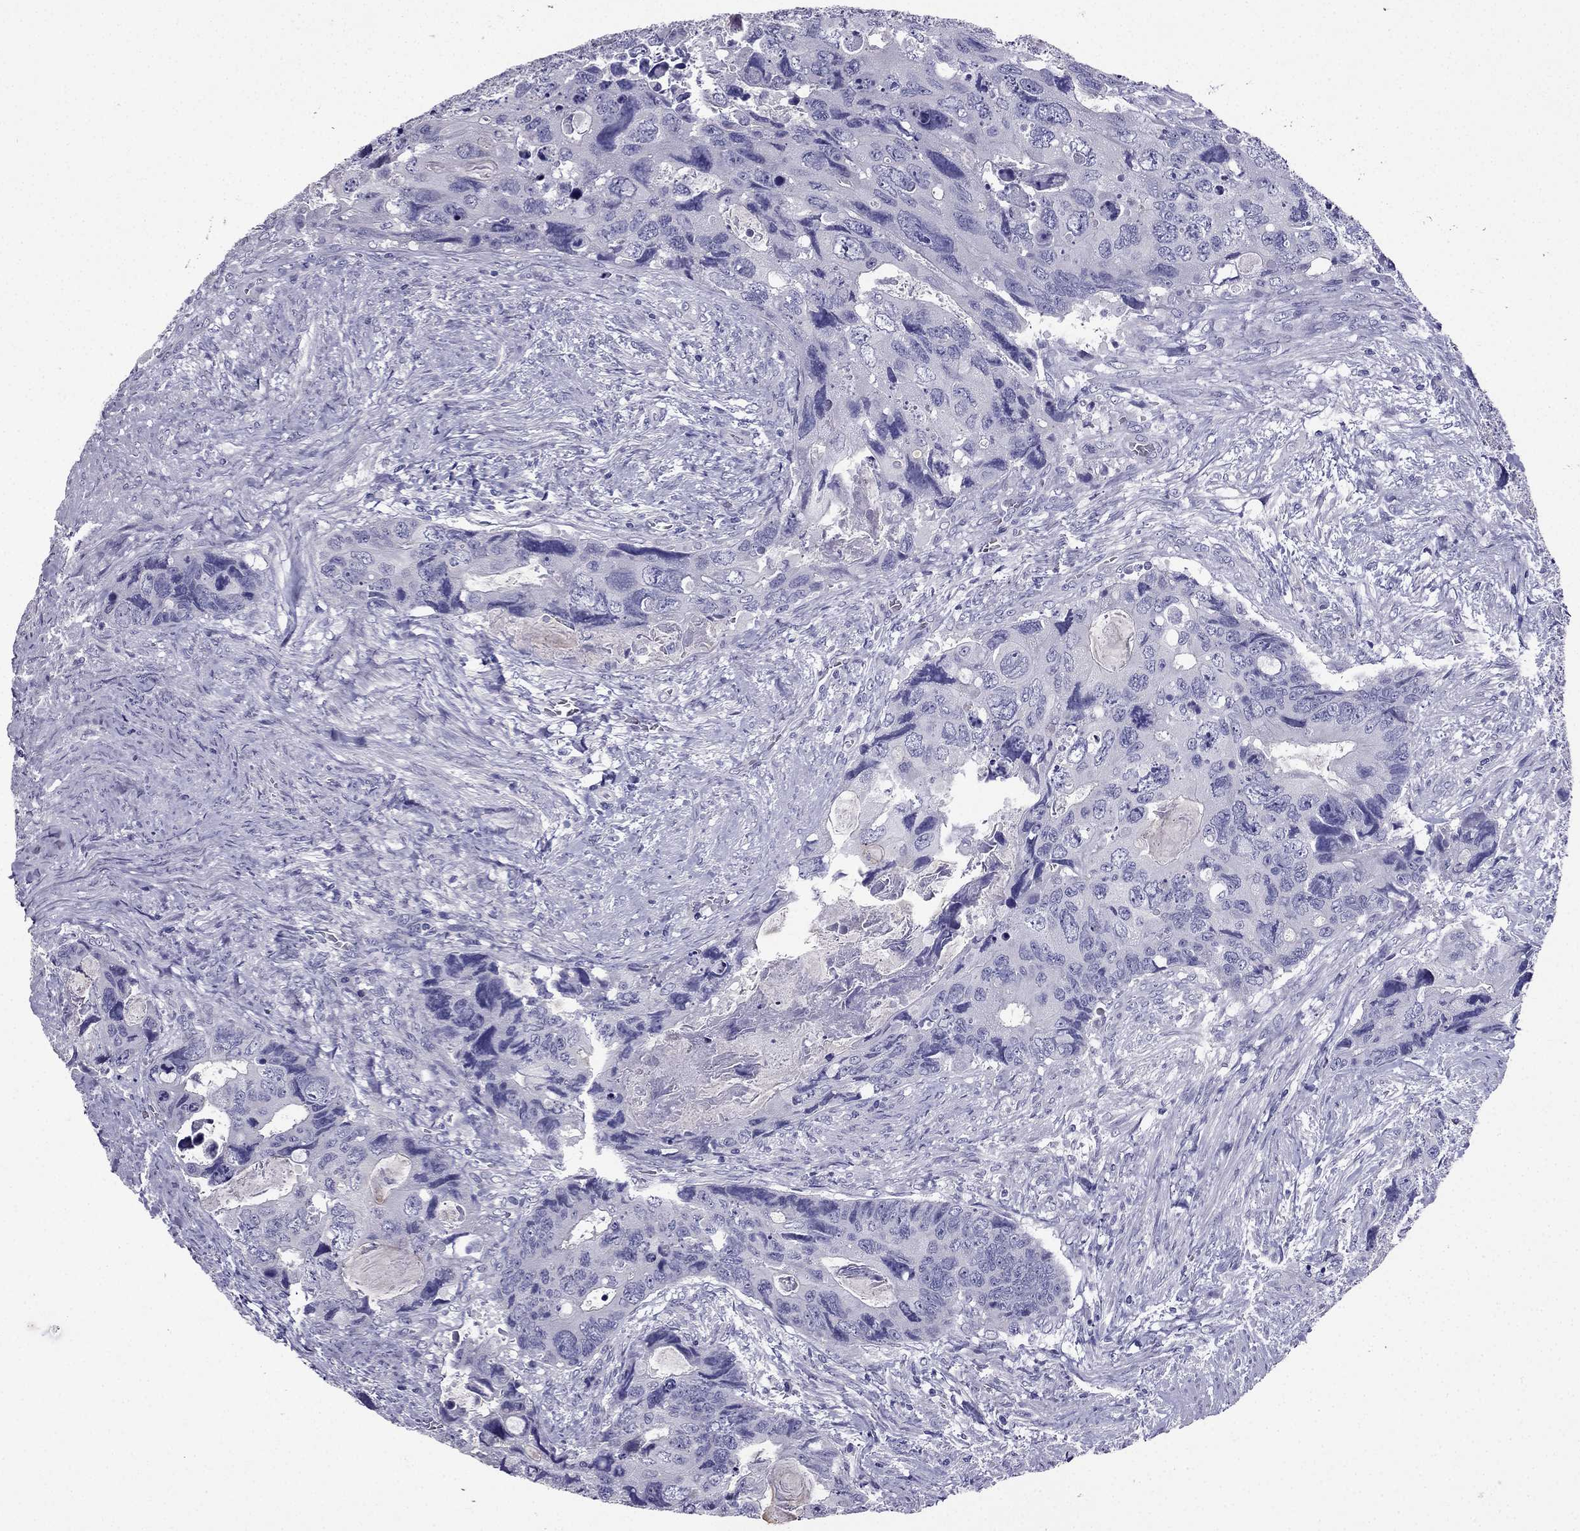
{"staining": {"intensity": "negative", "quantity": "none", "location": "none"}, "tissue": "colorectal cancer", "cell_type": "Tumor cells", "image_type": "cancer", "snomed": [{"axis": "morphology", "description": "Adenocarcinoma, NOS"}, {"axis": "topography", "description": "Rectum"}], "caption": "Immunohistochemistry (IHC) image of human colorectal adenocarcinoma stained for a protein (brown), which displays no expression in tumor cells.", "gene": "ZNF541", "patient": {"sex": "male", "age": 62}}